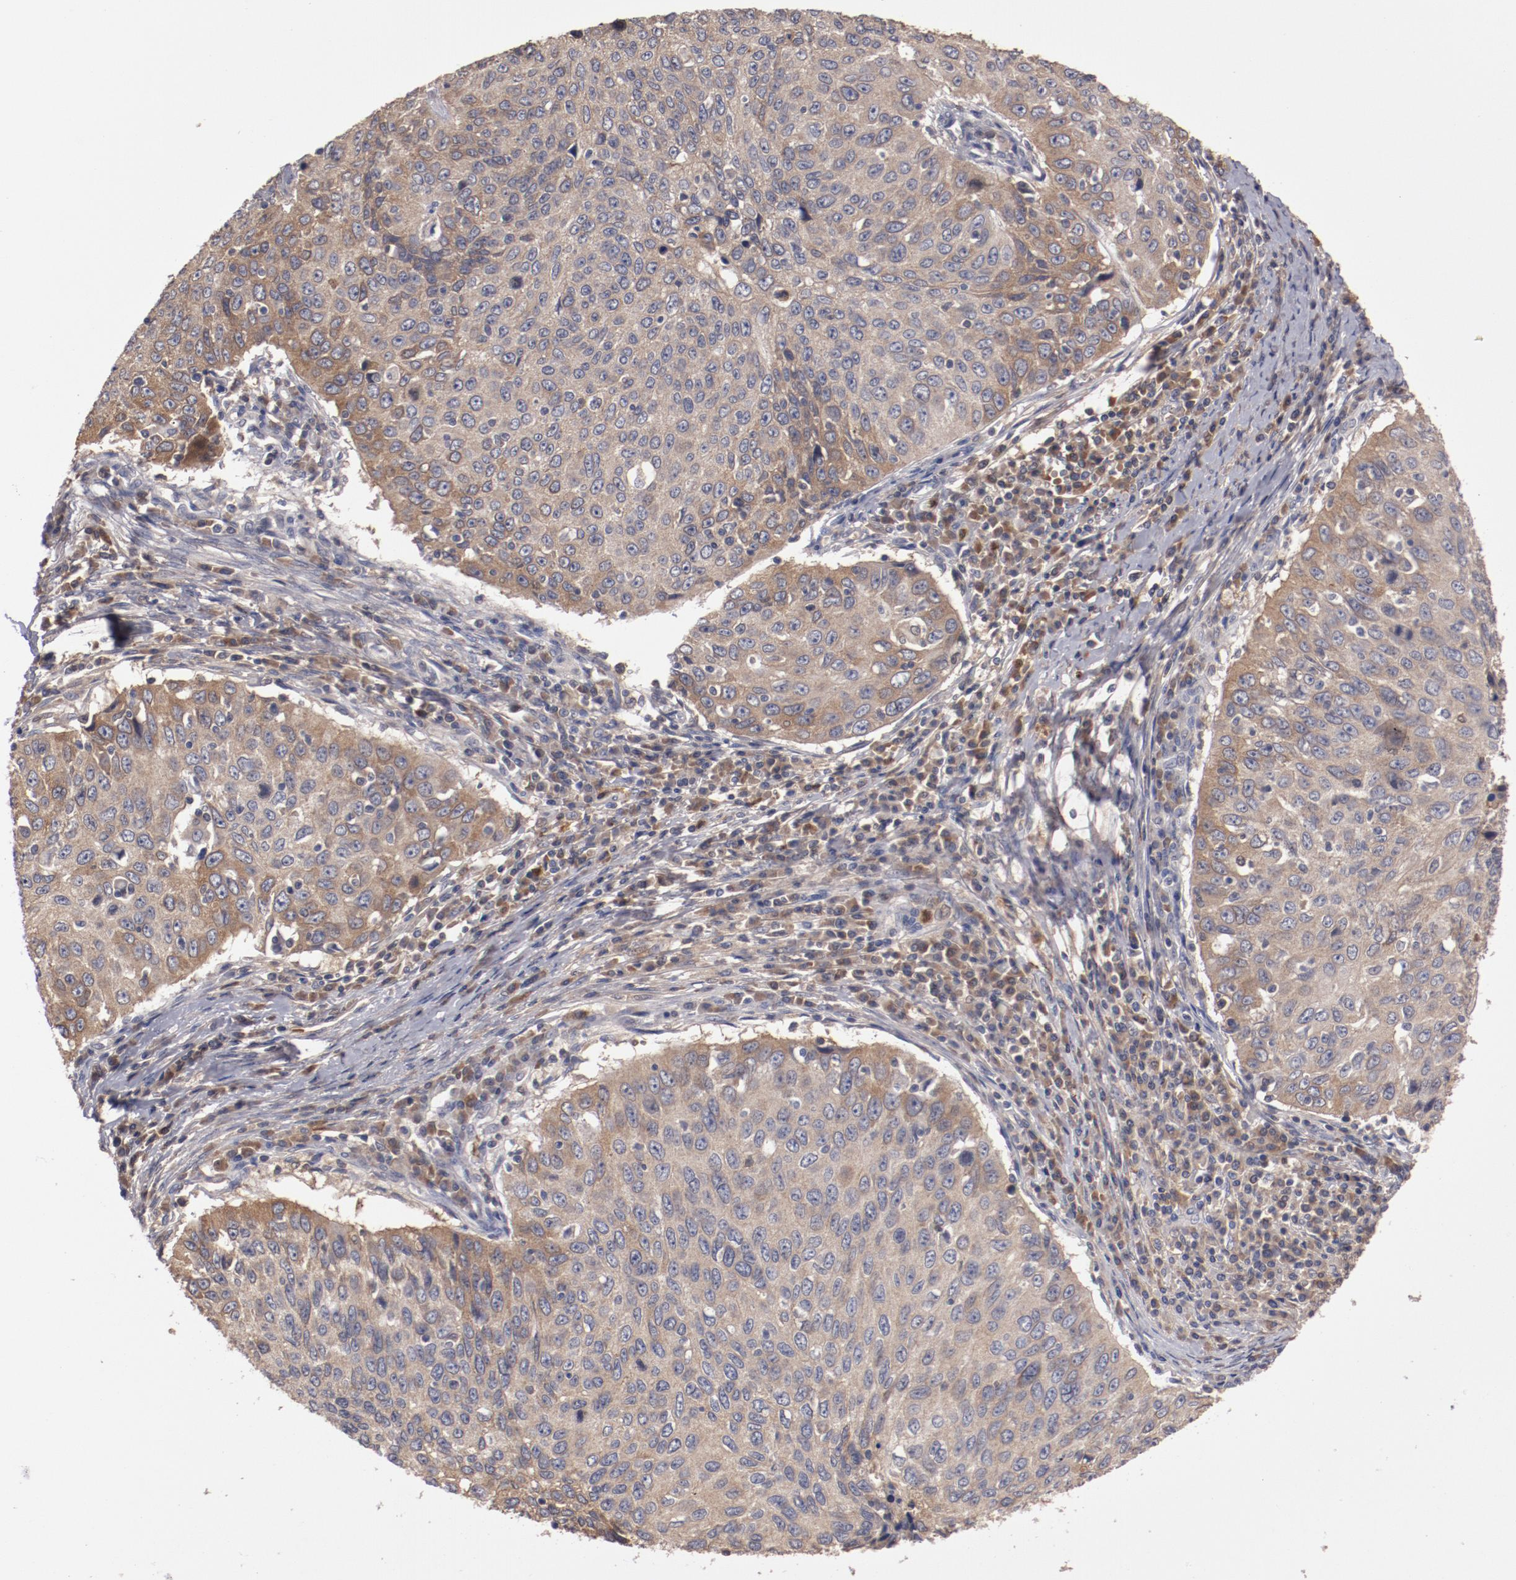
{"staining": {"intensity": "weak", "quantity": ">75%", "location": "cytoplasmic/membranous"}, "tissue": "cervical cancer", "cell_type": "Tumor cells", "image_type": "cancer", "snomed": [{"axis": "morphology", "description": "Squamous cell carcinoma, NOS"}, {"axis": "topography", "description": "Cervix"}], "caption": "A micrograph showing weak cytoplasmic/membranous staining in about >75% of tumor cells in cervical cancer, as visualized by brown immunohistochemical staining.", "gene": "SERPINA7", "patient": {"sex": "female", "age": 53}}